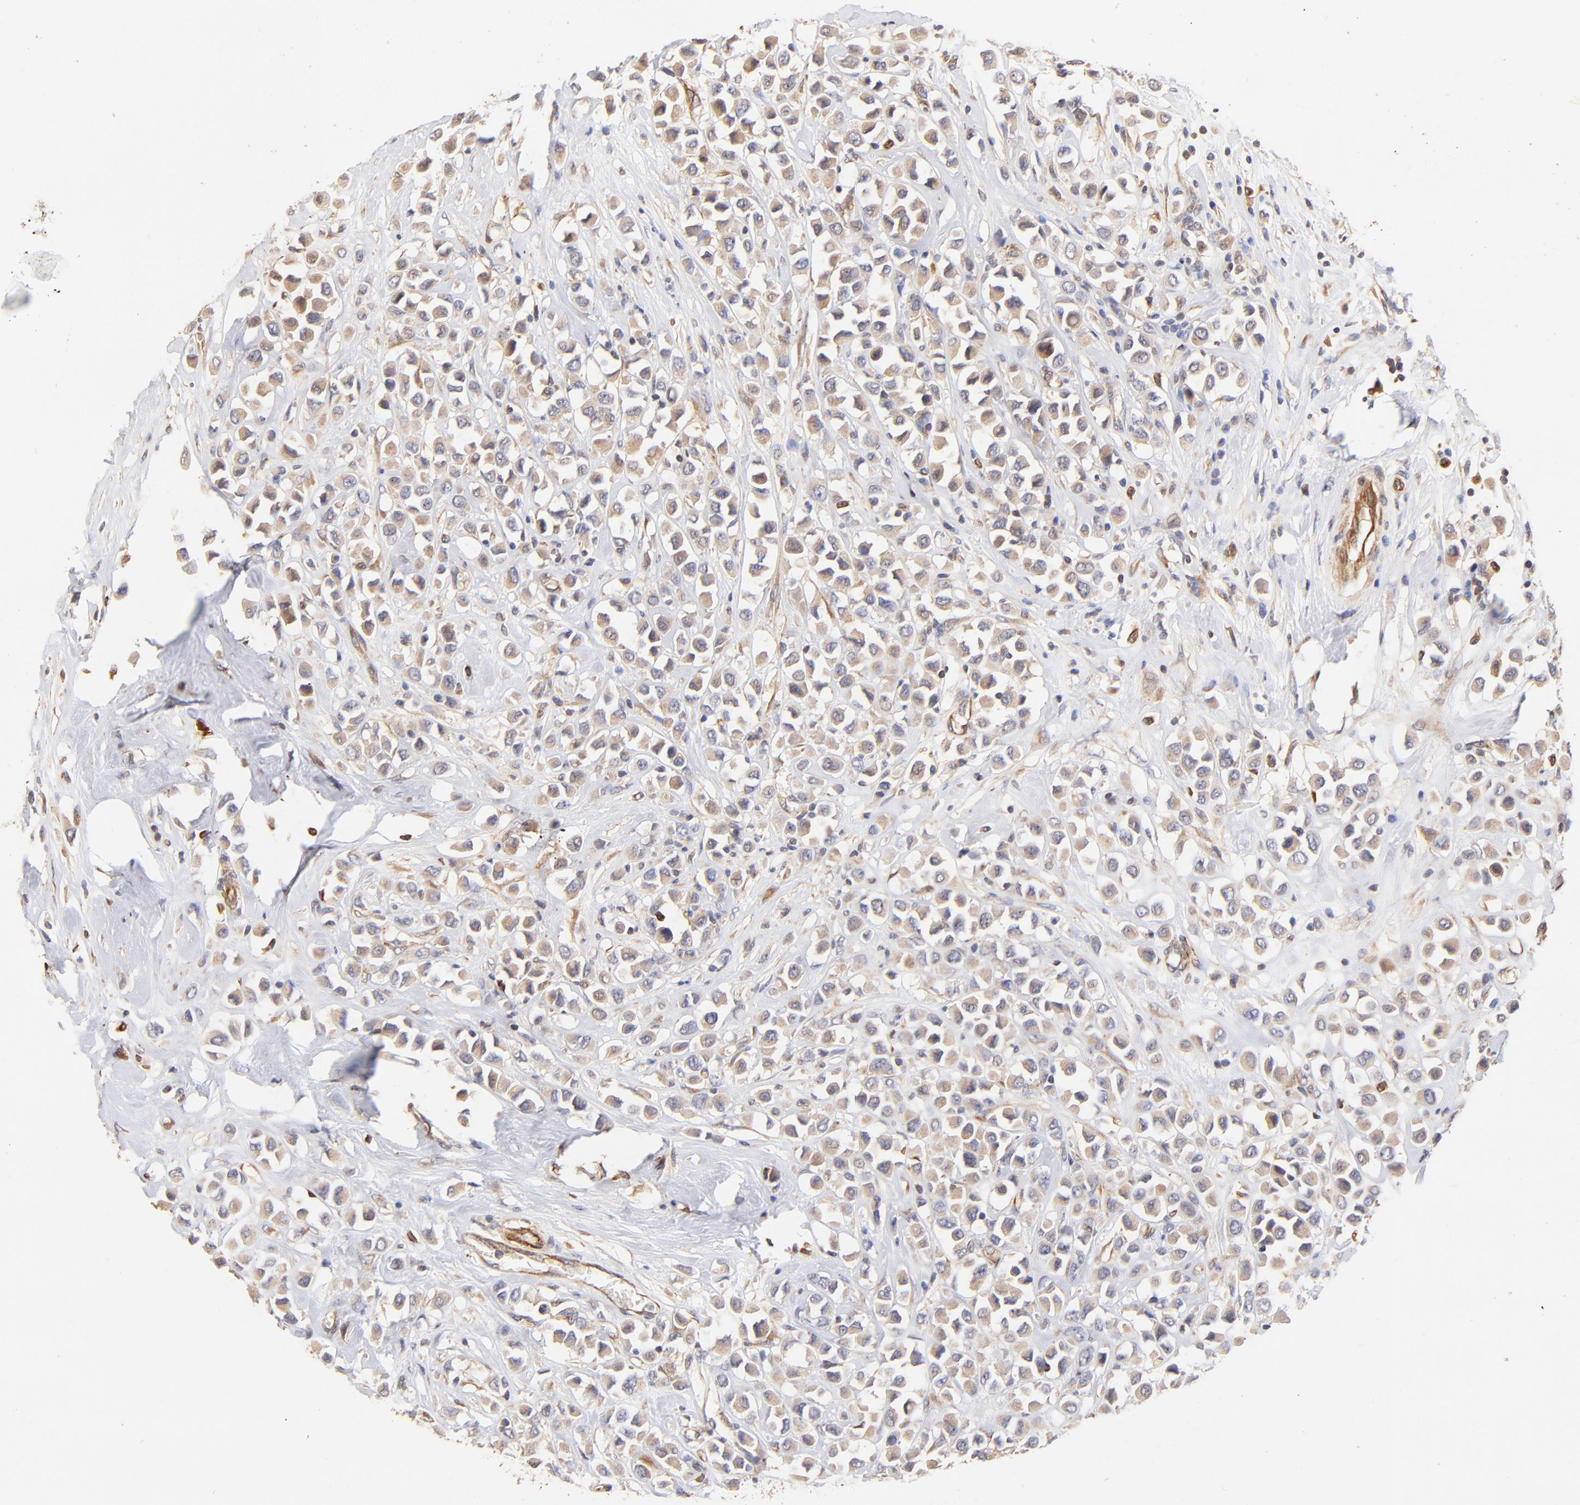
{"staining": {"intensity": "weak", "quantity": ">75%", "location": "cytoplasmic/membranous"}, "tissue": "breast cancer", "cell_type": "Tumor cells", "image_type": "cancer", "snomed": [{"axis": "morphology", "description": "Duct carcinoma"}, {"axis": "topography", "description": "Breast"}], "caption": "Immunohistochemistry (IHC) micrograph of breast cancer (intraductal carcinoma) stained for a protein (brown), which exhibits low levels of weak cytoplasmic/membranous expression in about >75% of tumor cells.", "gene": "TNFAIP3", "patient": {"sex": "female", "age": 61}}